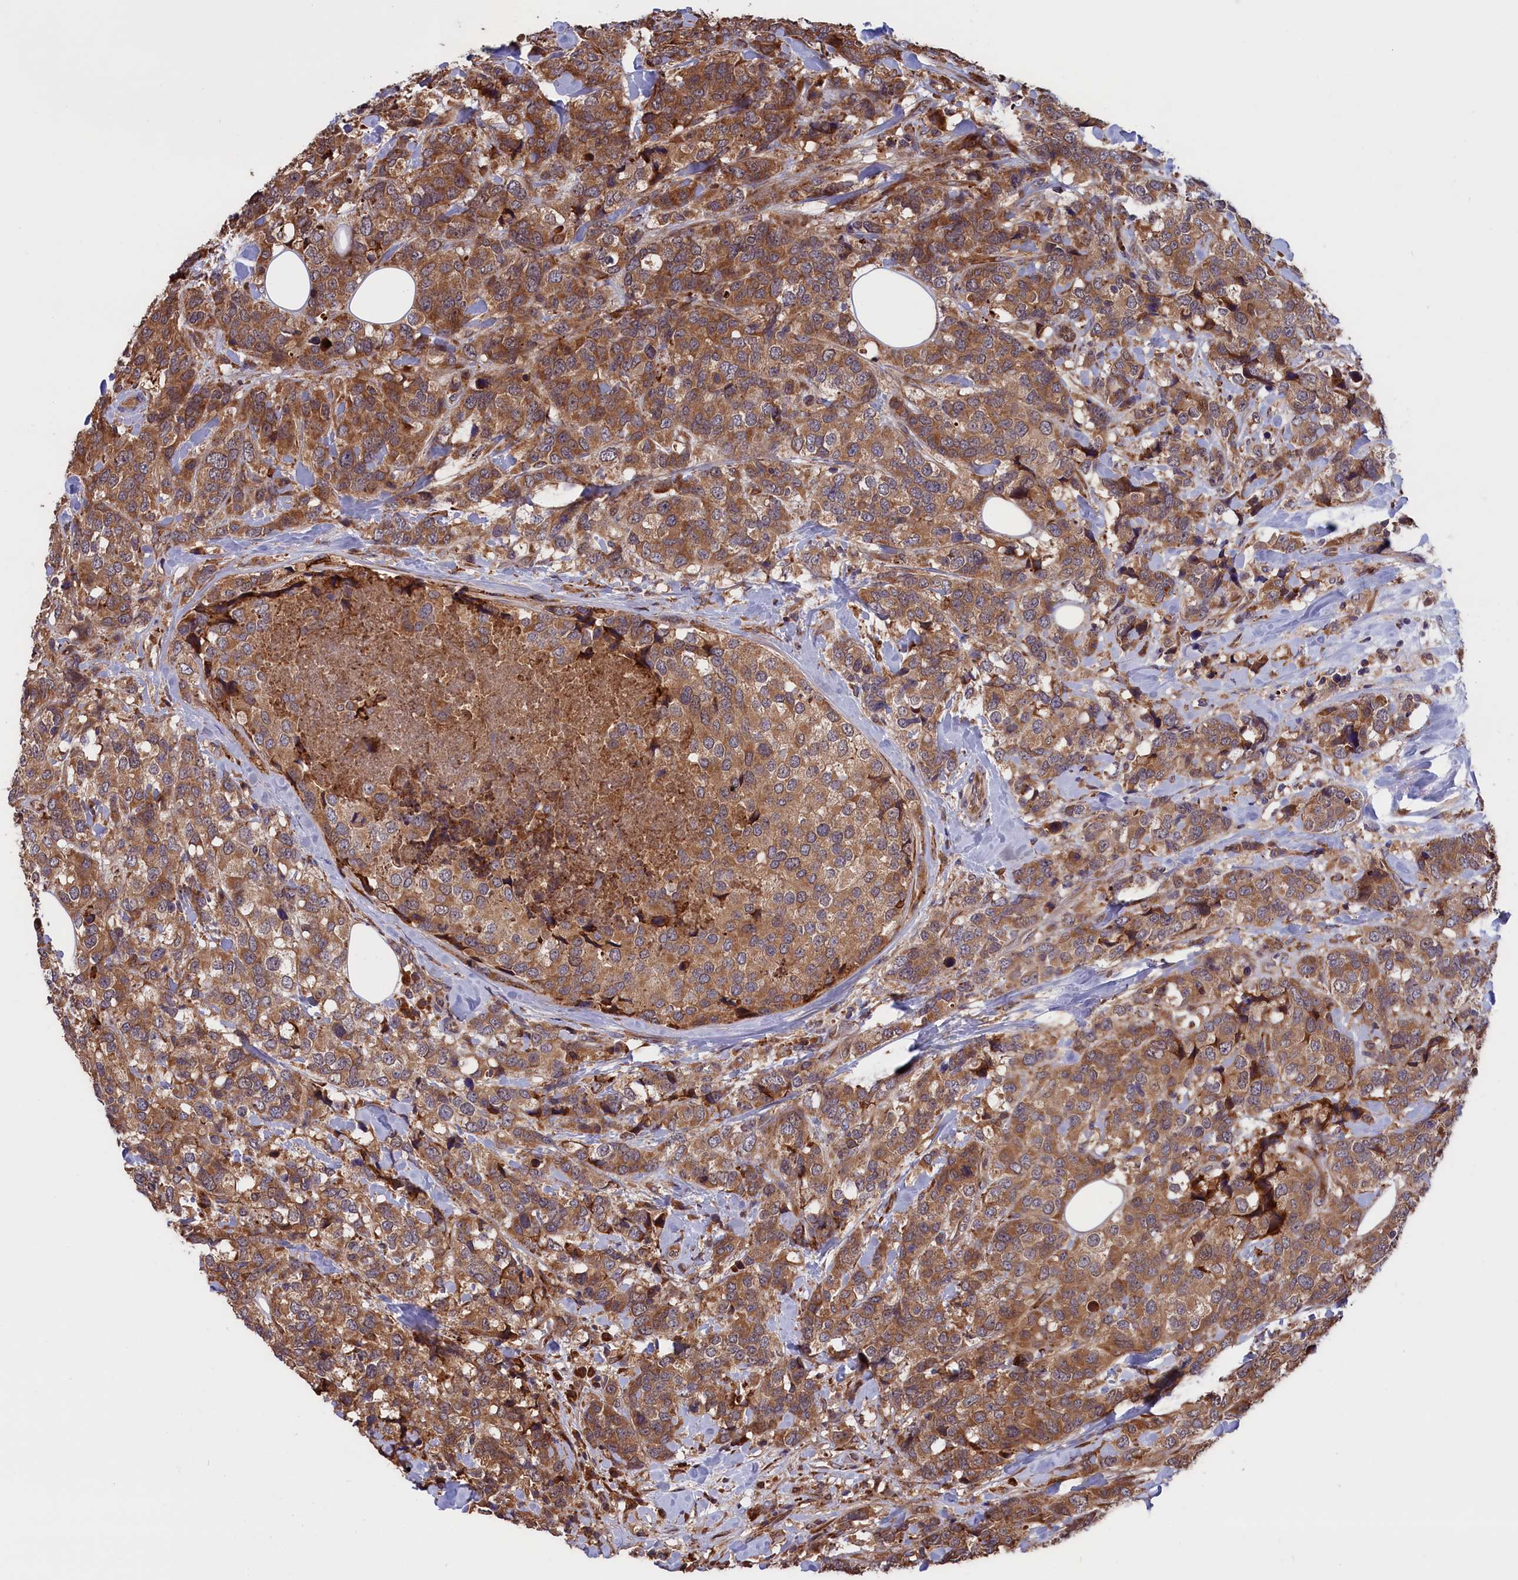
{"staining": {"intensity": "moderate", "quantity": ">75%", "location": "cytoplasmic/membranous"}, "tissue": "breast cancer", "cell_type": "Tumor cells", "image_type": "cancer", "snomed": [{"axis": "morphology", "description": "Lobular carcinoma"}, {"axis": "topography", "description": "Breast"}], "caption": "Breast lobular carcinoma stained for a protein exhibits moderate cytoplasmic/membranous positivity in tumor cells.", "gene": "PLA2G4C", "patient": {"sex": "female", "age": 59}}